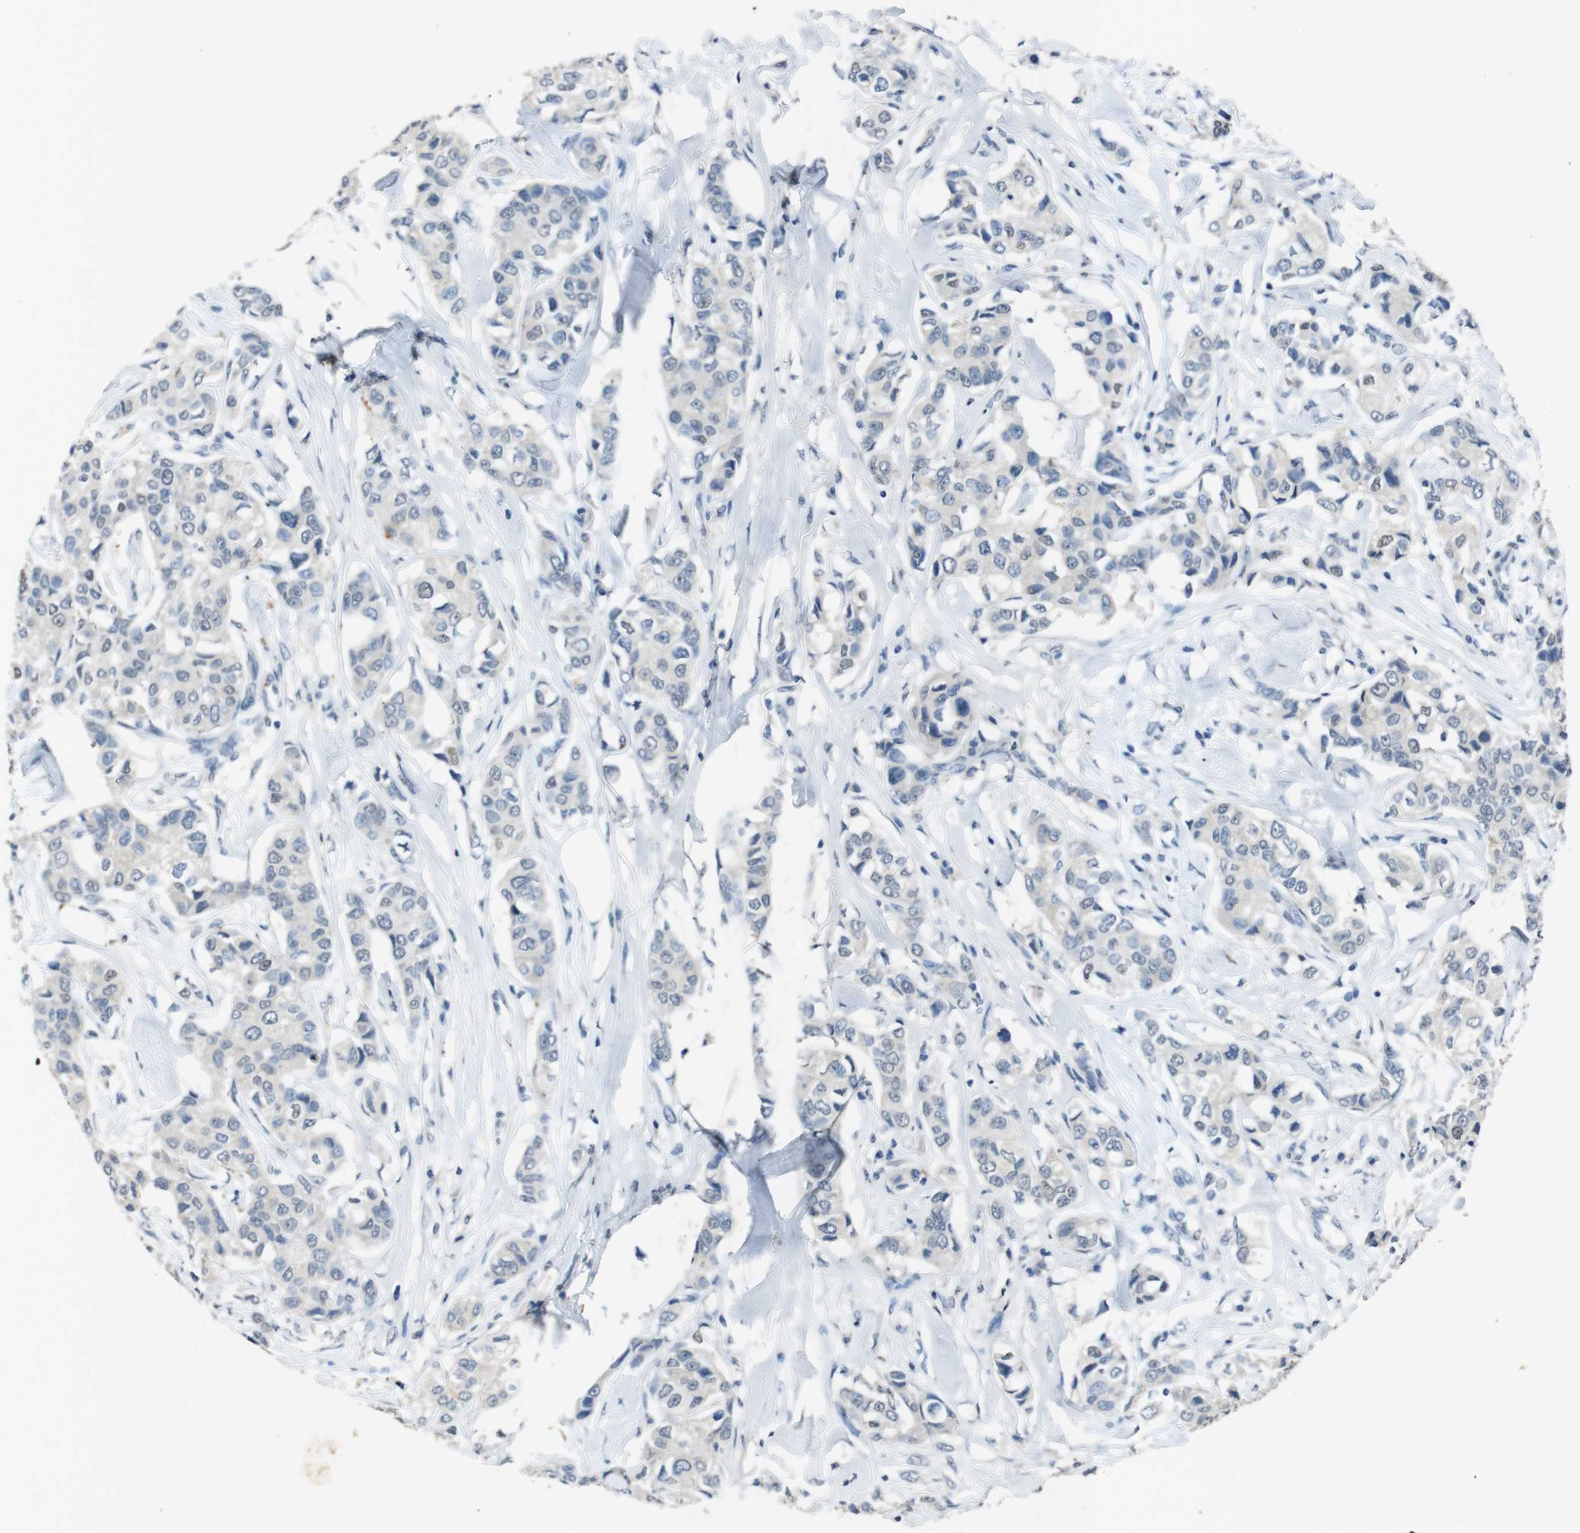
{"staining": {"intensity": "negative", "quantity": "none", "location": "none"}, "tissue": "breast cancer", "cell_type": "Tumor cells", "image_type": "cancer", "snomed": [{"axis": "morphology", "description": "Duct carcinoma"}, {"axis": "topography", "description": "Breast"}], "caption": "A photomicrograph of human breast intraductal carcinoma is negative for staining in tumor cells.", "gene": "STBD1", "patient": {"sex": "female", "age": 80}}